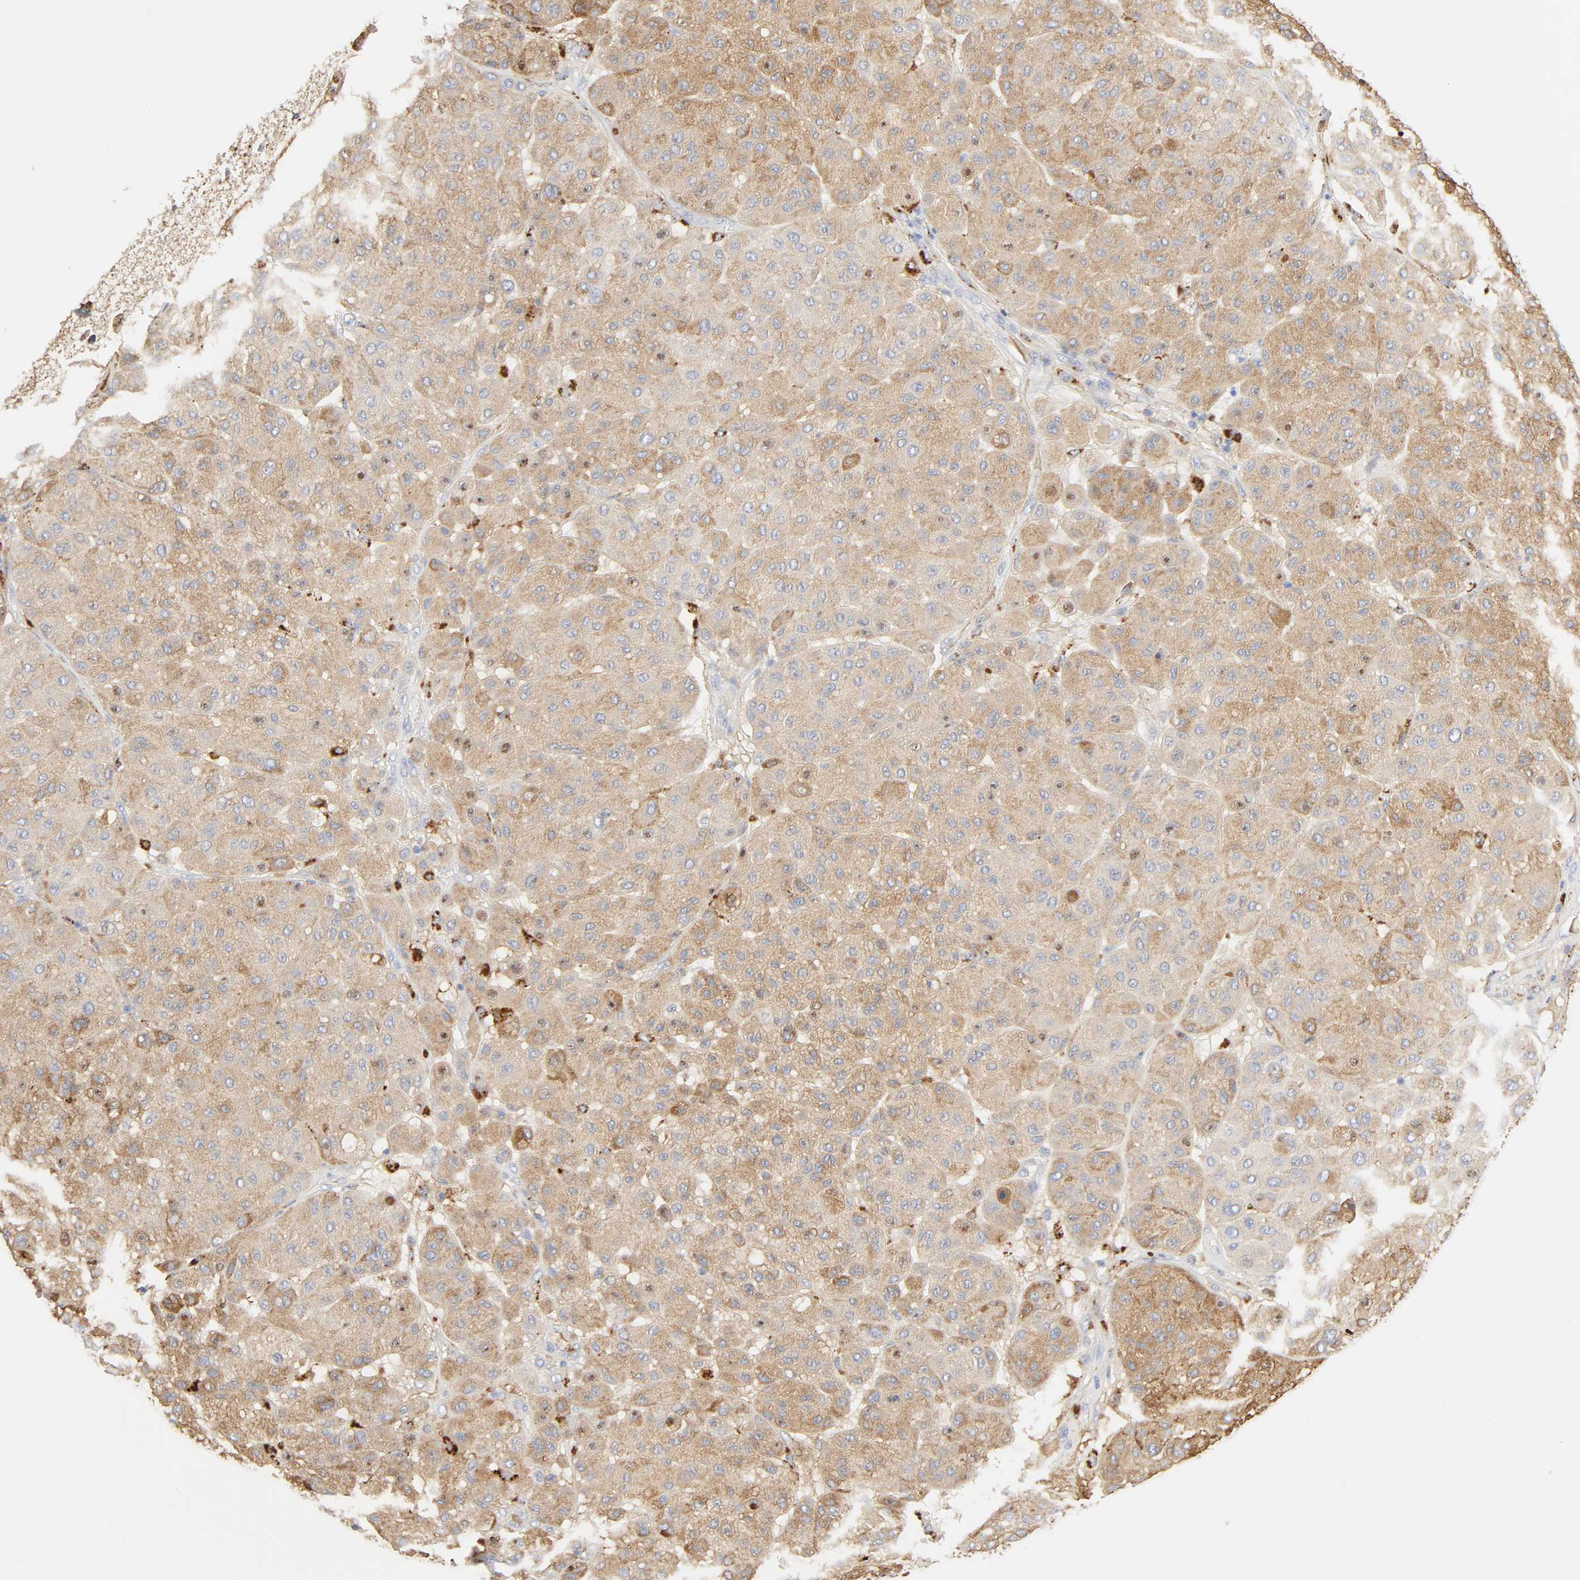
{"staining": {"intensity": "moderate", "quantity": ">75%", "location": "cytoplasmic/membranous"}, "tissue": "melanoma", "cell_type": "Tumor cells", "image_type": "cancer", "snomed": [{"axis": "morphology", "description": "Normal tissue, NOS"}, {"axis": "morphology", "description": "Malignant melanoma, Metastatic site"}, {"axis": "topography", "description": "Skin"}], "caption": "About >75% of tumor cells in human melanoma demonstrate moderate cytoplasmic/membranous protein staining as visualized by brown immunohistochemical staining.", "gene": "MAGEB17", "patient": {"sex": "male", "age": 41}}